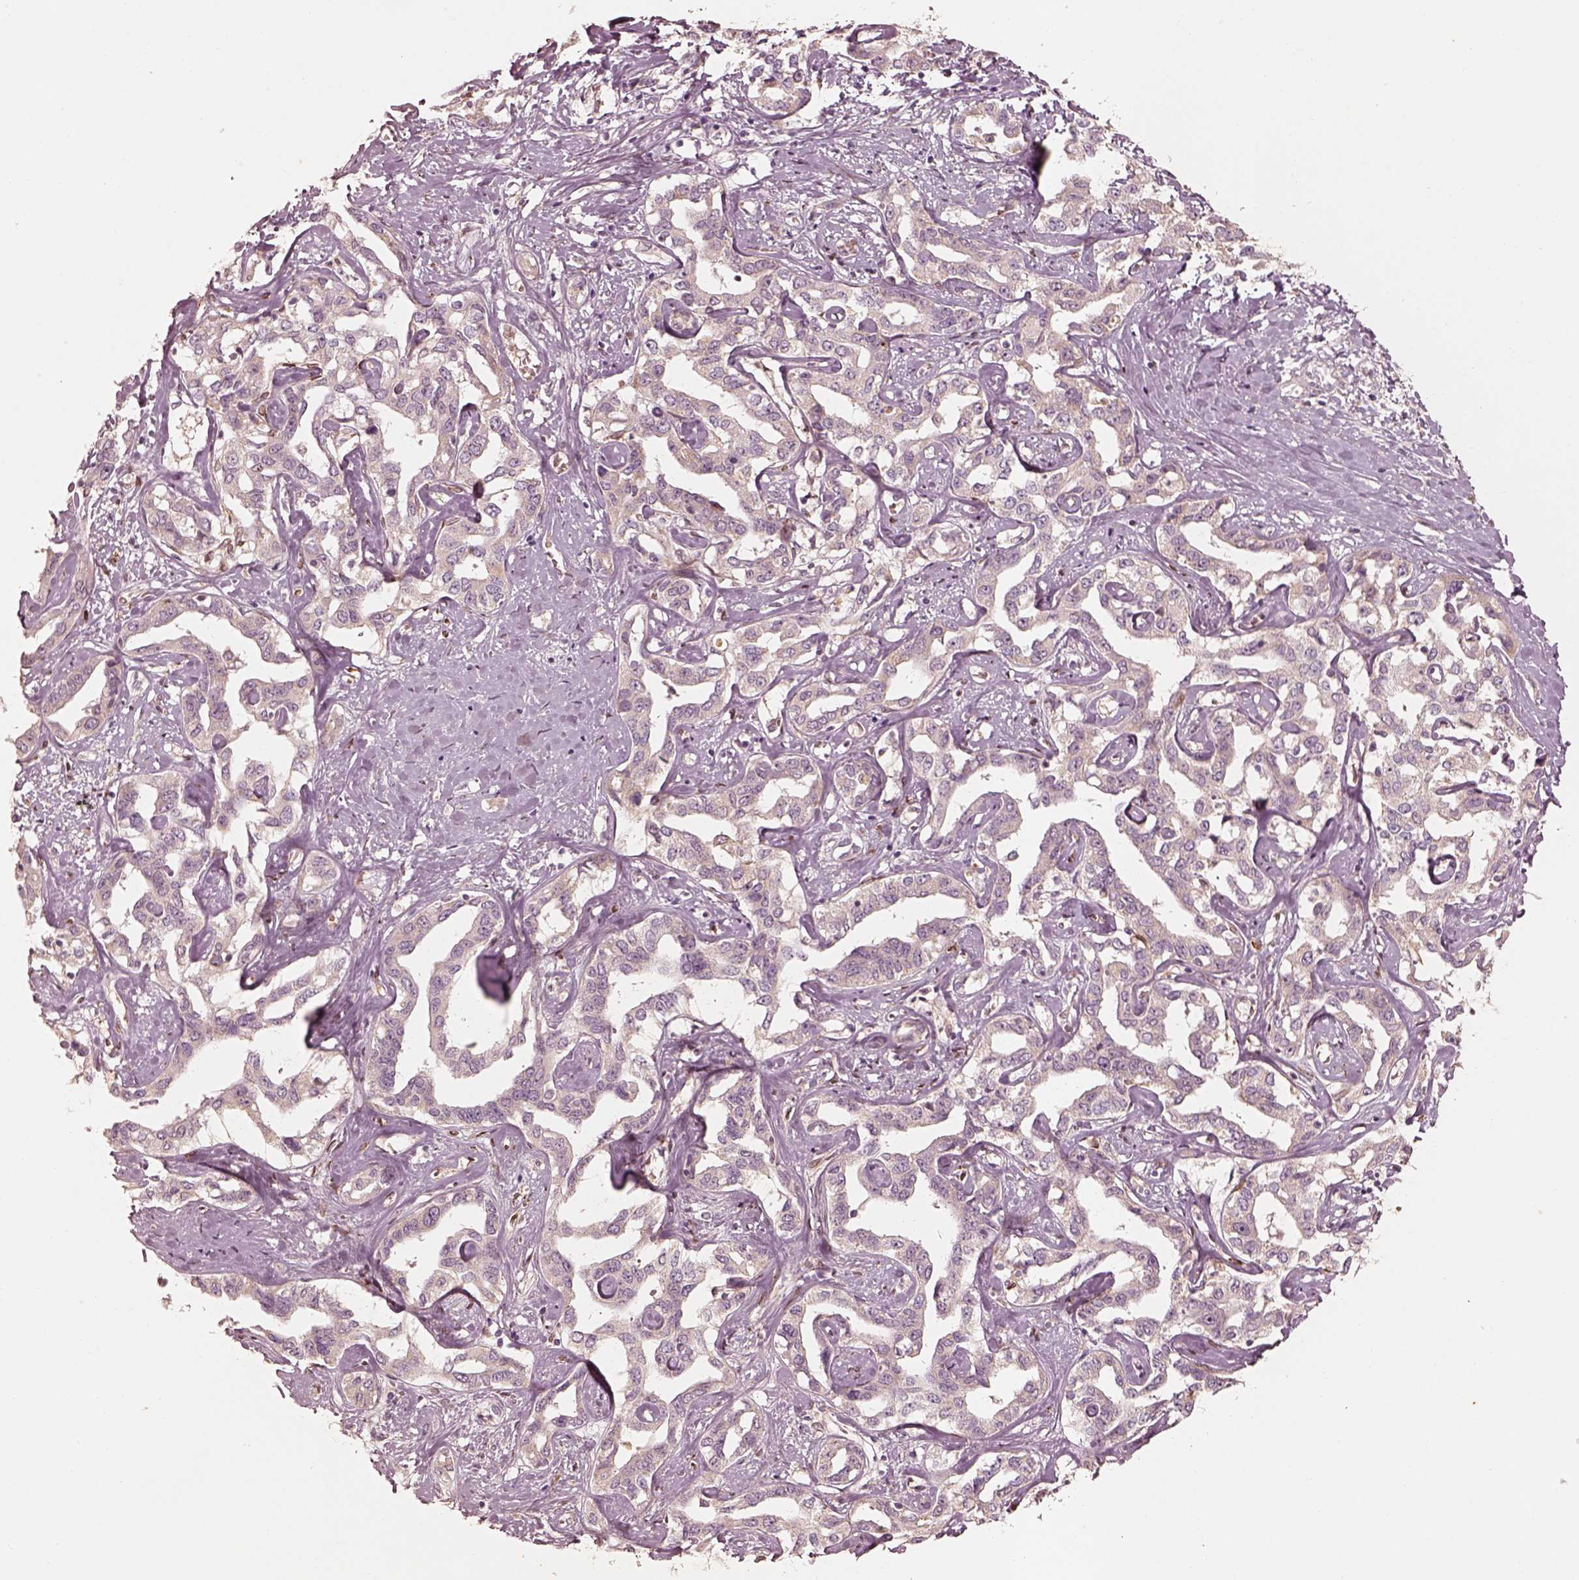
{"staining": {"intensity": "moderate", "quantity": "<25%", "location": "cytoplasmic/membranous"}, "tissue": "liver cancer", "cell_type": "Tumor cells", "image_type": "cancer", "snomed": [{"axis": "morphology", "description": "Cholangiocarcinoma"}, {"axis": "topography", "description": "Liver"}], "caption": "About <25% of tumor cells in liver cancer (cholangiocarcinoma) show moderate cytoplasmic/membranous protein expression as visualized by brown immunohistochemical staining.", "gene": "WLS", "patient": {"sex": "male", "age": 59}}